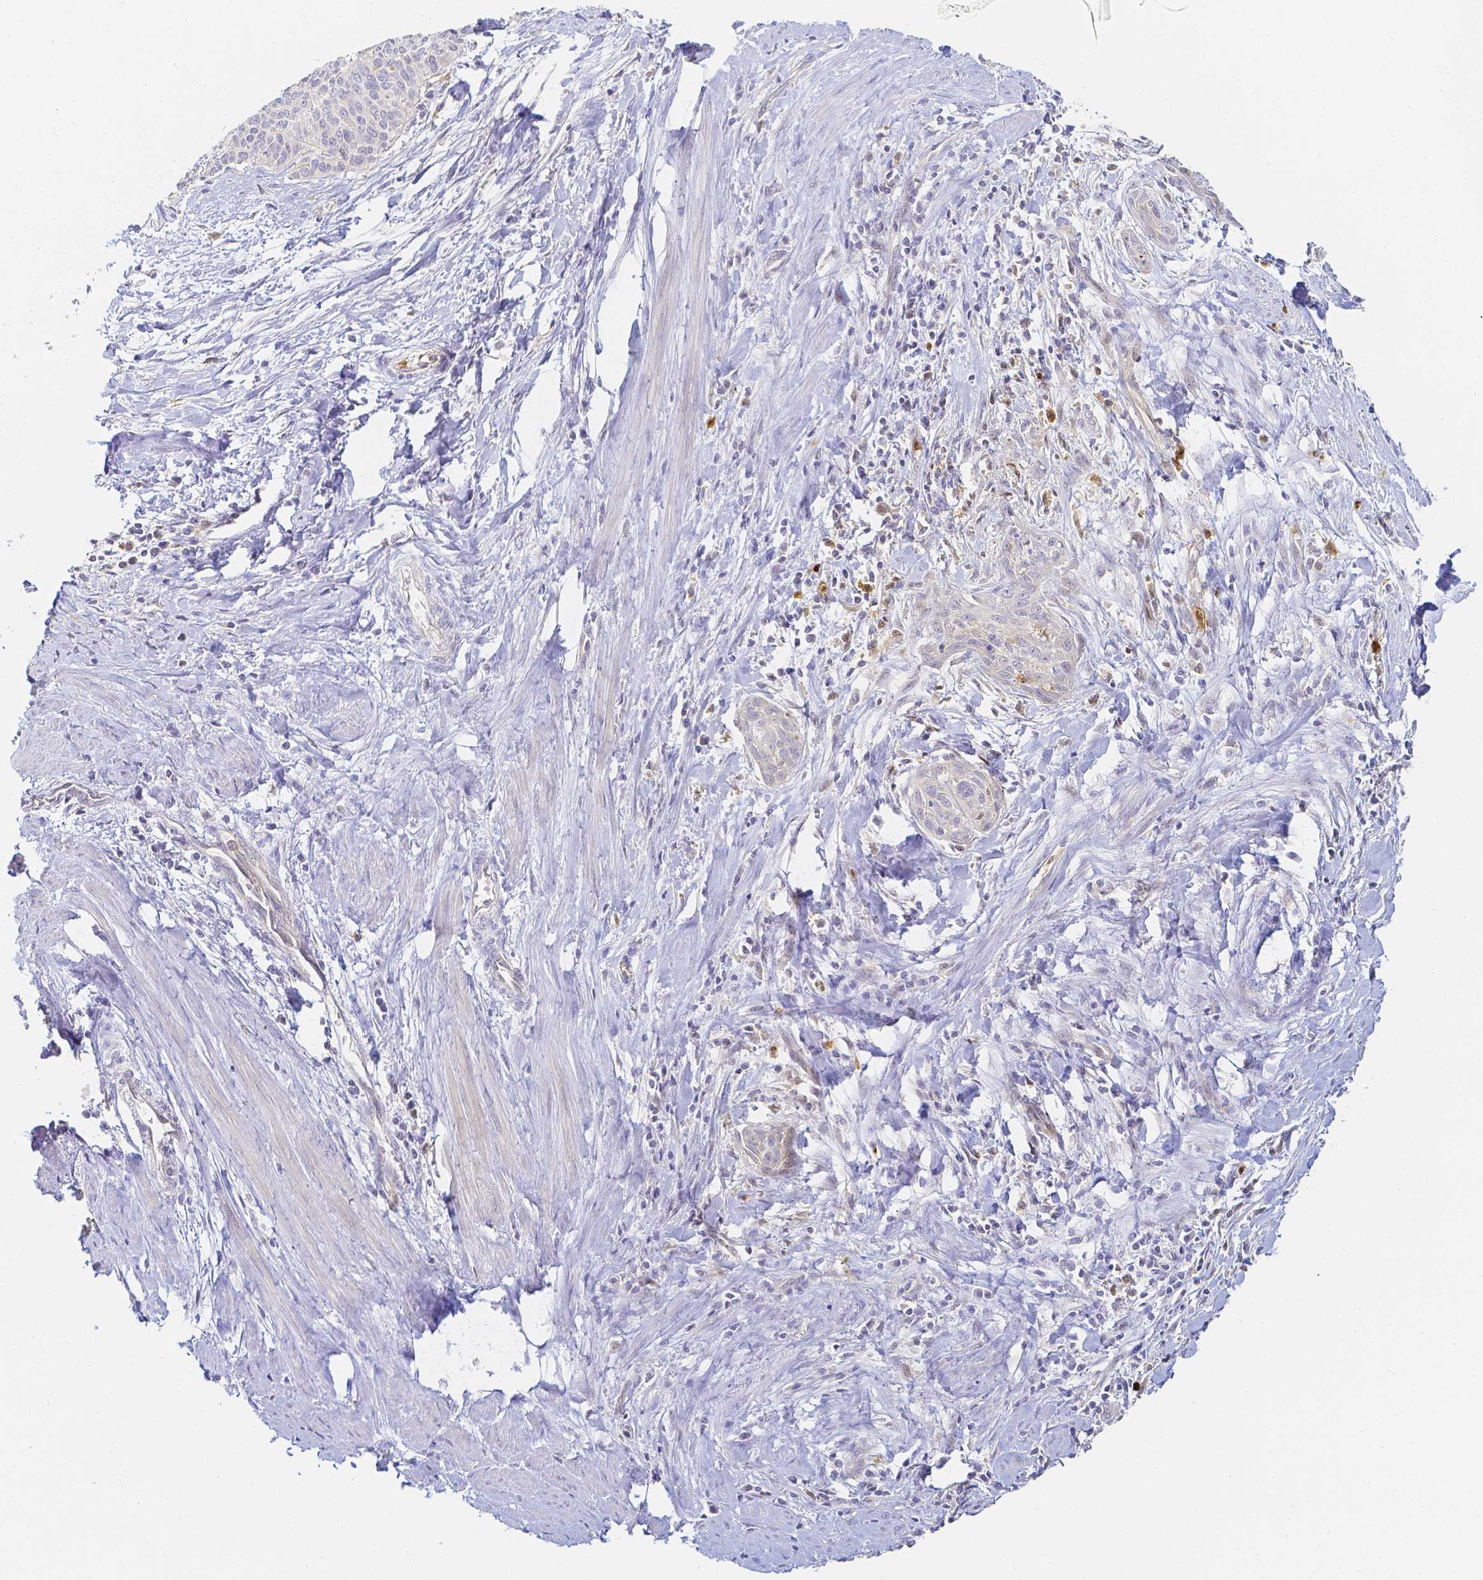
{"staining": {"intensity": "negative", "quantity": "none", "location": "none"}, "tissue": "cervical cancer", "cell_type": "Tumor cells", "image_type": "cancer", "snomed": [{"axis": "morphology", "description": "Squamous cell carcinoma, NOS"}, {"axis": "topography", "description": "Cervix"}], "caption": "Immunohistochemical staining of human squamous cell carcinoma (cervical) displays no significant expression in tumor cells. (DAB immunohistochemistry (IHC) visualized using brightfield microscopy, high magnification).", "gene": "KCNH1", "patient": {"sex": "female", "age": 55}}